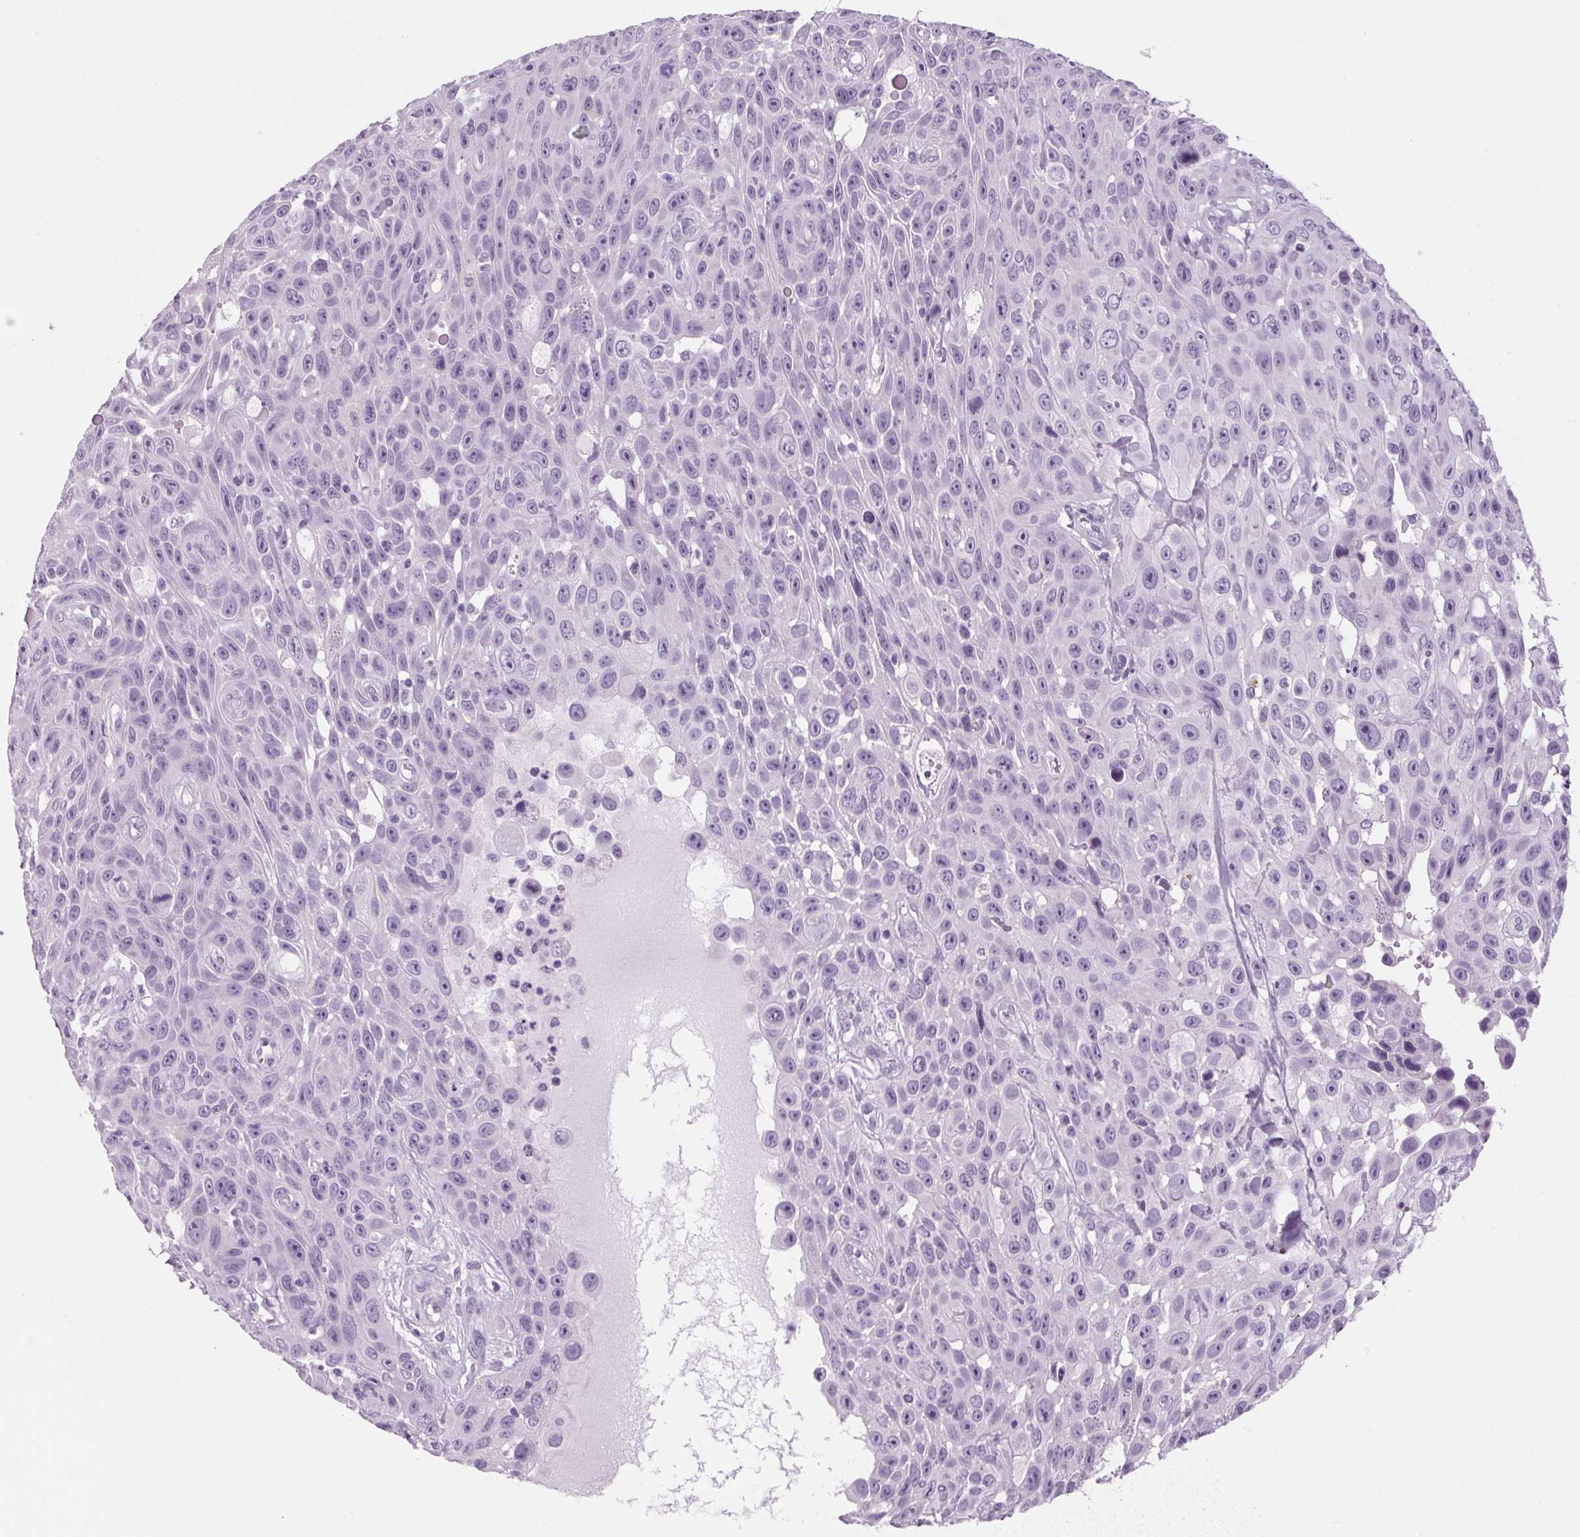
{"staining": {"intensity": "negative", "quantity": "none", "location": "none"}, "tissue": "skin cancer", "cell_type": "Tumor cells", "image_type": "cancer", "snomed": [{"axis": "morphology", "description": "Squamous cell carcinoma, NOS"}, {"axis": "topography", "description": "Skin"}], "caption": "The image reveals no significant staining in tumor cells of skin cancer (squamous cell carcinoma).", "gene": "PPP1R1A", "patient": {"sex": "male", "age": 82}}